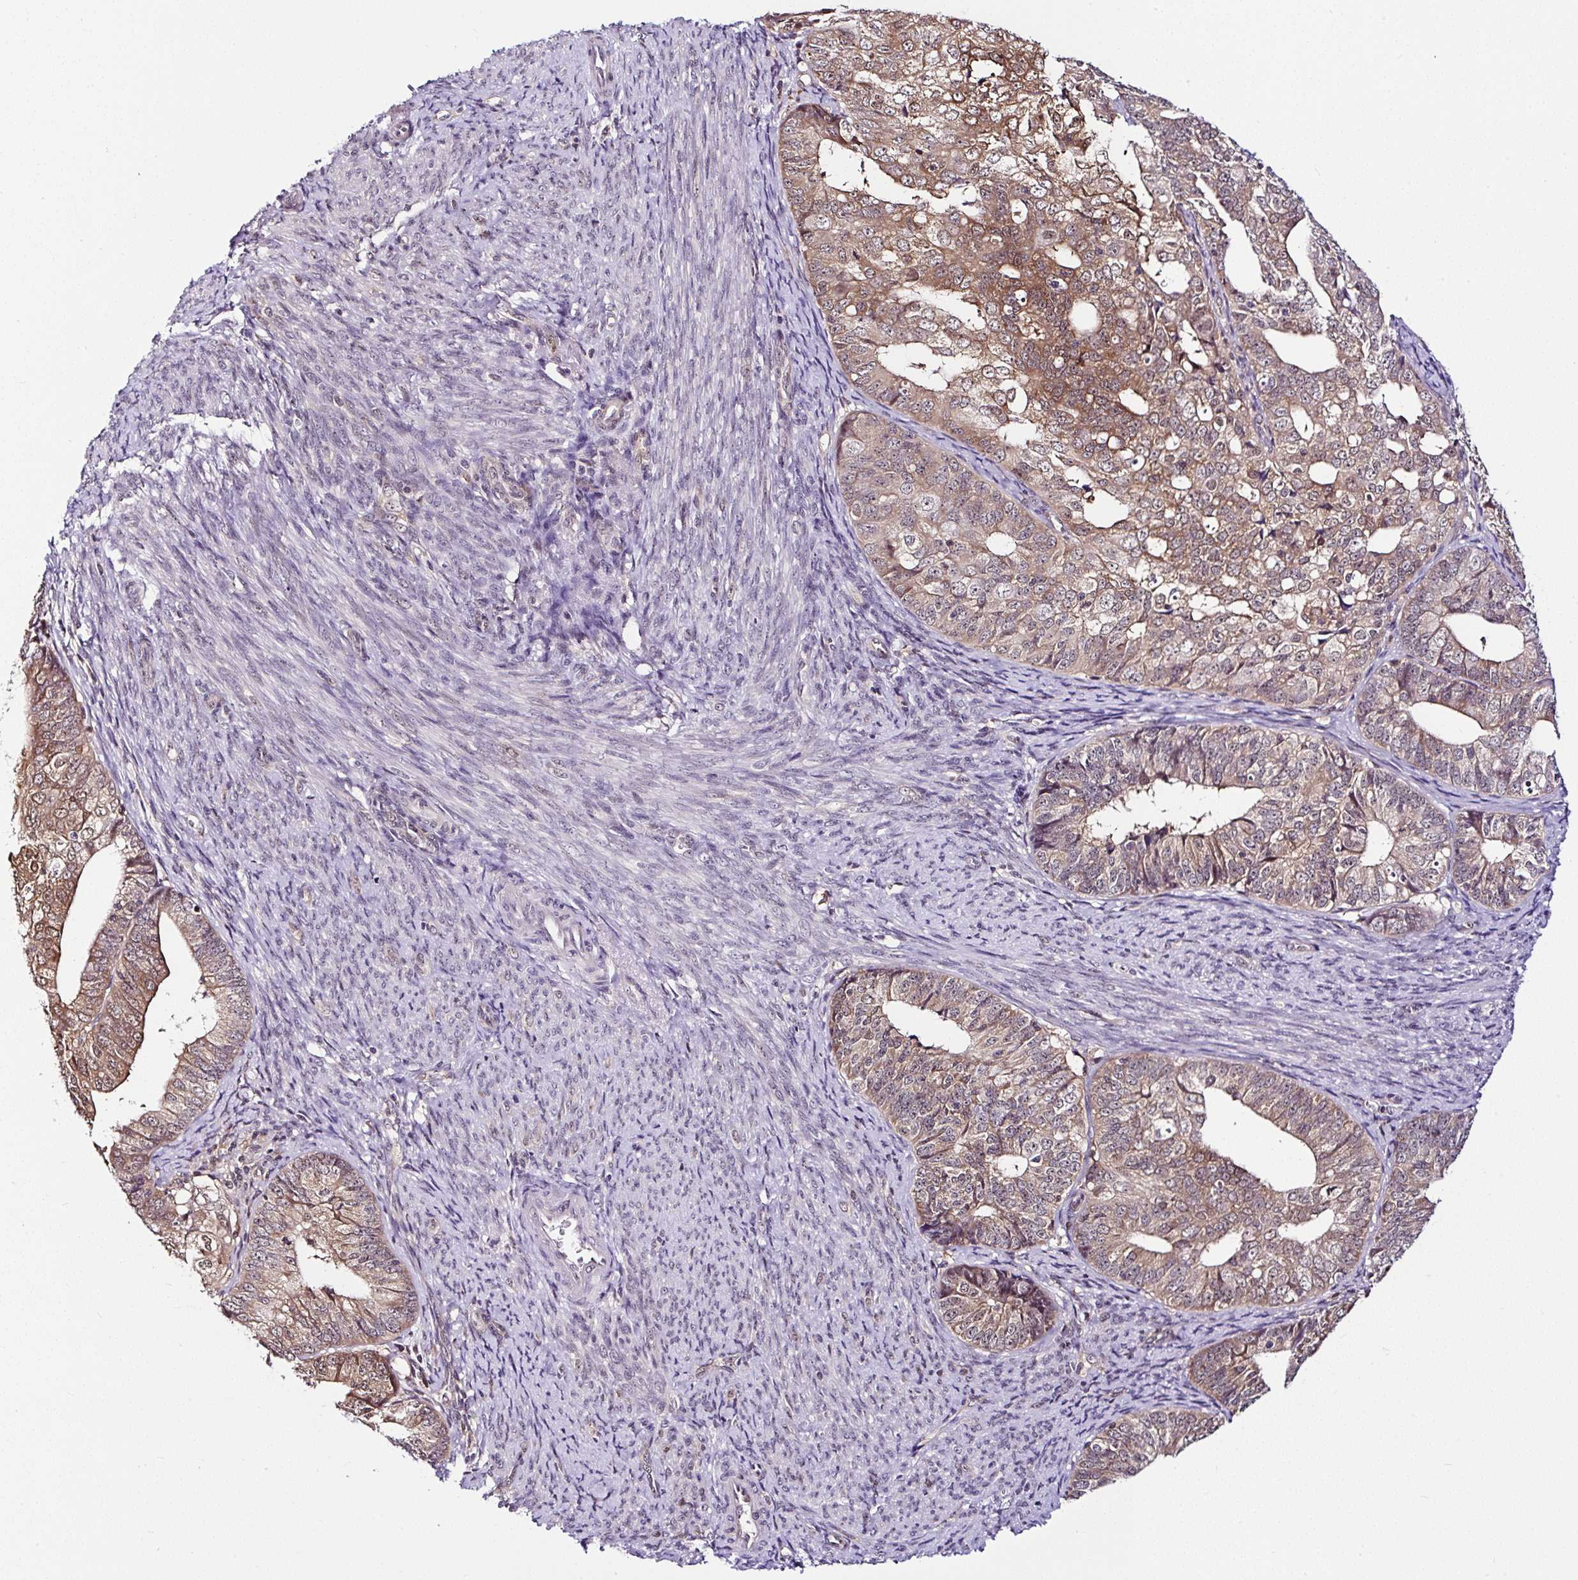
{"staining": {"intensity": "moderate", "quantity": "25%-75%", "location": "cytoplasmic/membranous,nuclear"}, "tissue": "endometrial cancer", "cell_type": "Tumor cells", "image_type": "cancer", "snomed": [{"axis": "morphology", "description": "Adenocarcinoma, NOS"}, {"axis": "topography", "description": "Endometrium"}], "caption": "Moderate cytoplasmic/membranous and nuclear protein expression is appreciated in approximately 25%-75% of tumor cells in endometrial cancer (adenocarcinoma).", "gene": "PIN4", "patient": {"sex": "female", "age": 56}}